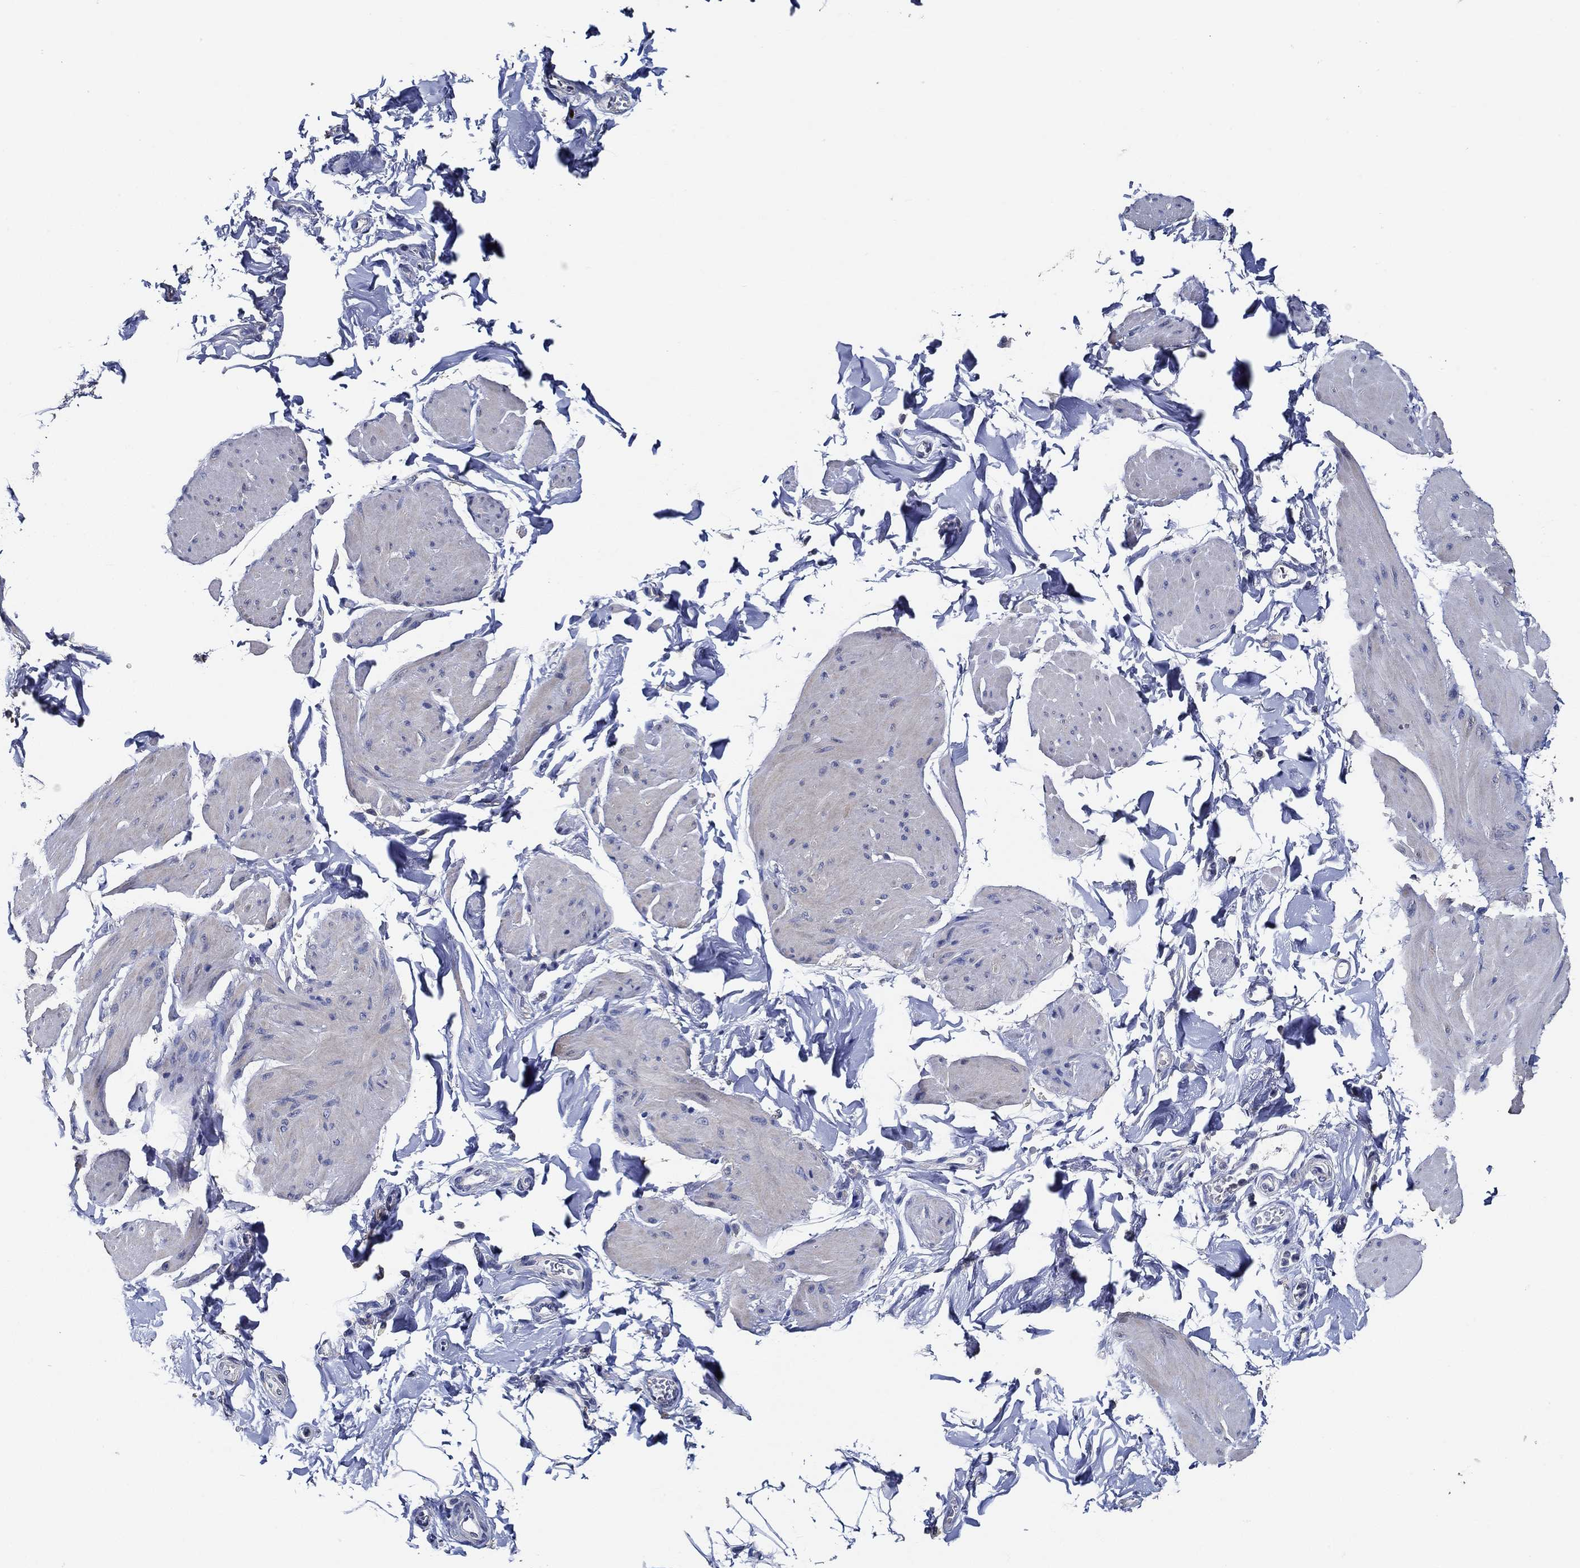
{"staining": {"intensity": "negative", "quantity": "none", "location": "none"}, "tissue": "smooth muscle", "cell_type": "Smooth muscle cells", "image_type": "normal", "snomed": [{"axis": "morphology", "description": "Normal tissue, NOS"}, {"axis": "topography", "description": "Adipose tissue"}, {"axis": "topography", "description": "Smooth muscle"}, {"axis": "topography", "description": "Peripheral nerve tissue"}], "caption": "High power microscopy histopathology image of an immunohistochemistry (IHC) image of unremarkable smooth muscle, revealing no significant positivity in smooth muscle cells. Brightfield microscopy of immunohistochemistry (IHC) stained with DAB (brown) and hematoxylin (blue), captured at high magnification.", "gene": "DOCK3", "patient": {"sex": "male", "age": 83}}